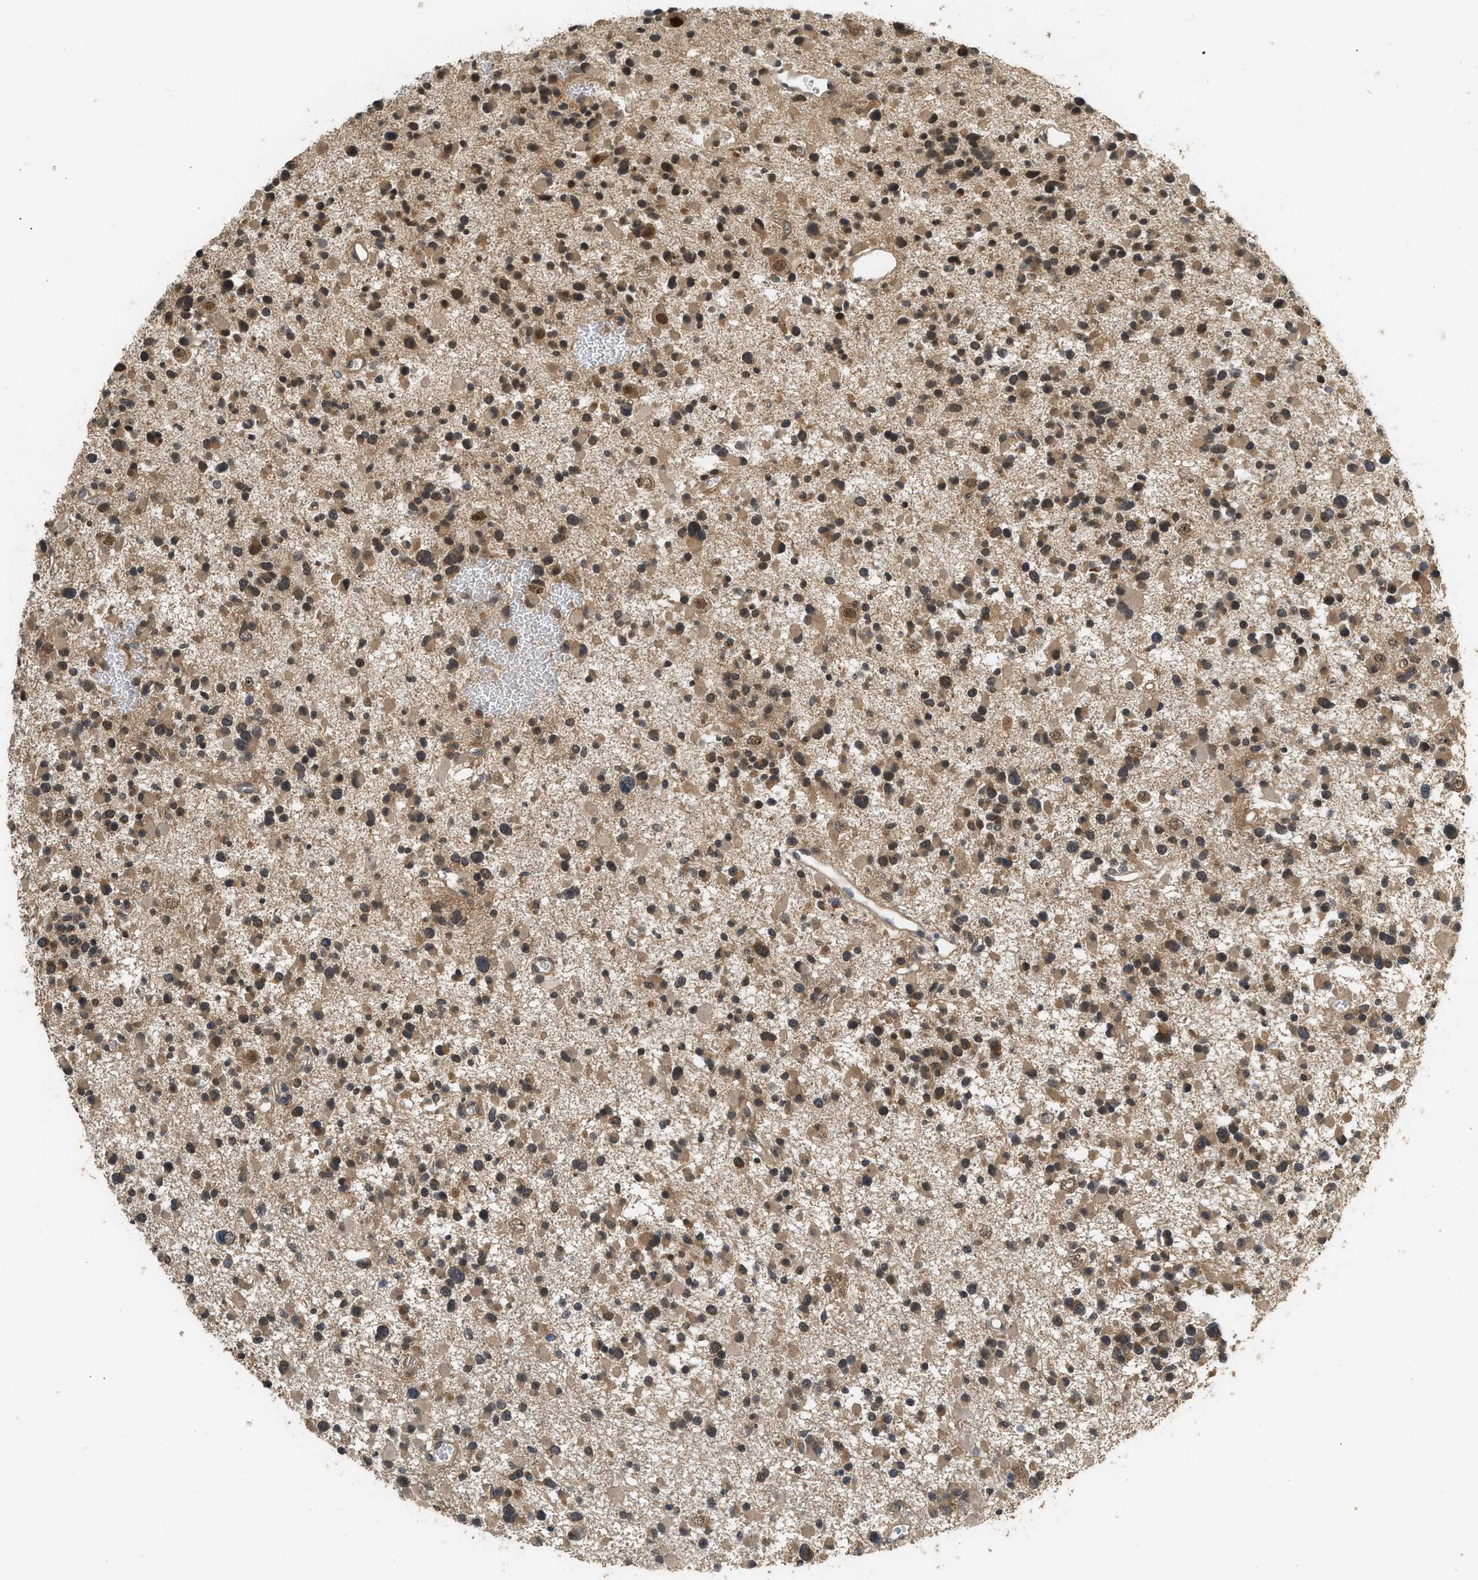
{"staining": {"intensity": "moderate", "quantity": ">75%", "location": "cytoplasmic/membranous,nuclear"}, "tissue": "glioma", "cell_type": "Tumor cells", "image_type": "cancer", "snomed": [{"axis": "morphology", "description": "Glioma, malignant, Low grade"}, {"axis": "topography", "description": "Brain"}], "caption": "A brown stain highlights moderate cytoplasmic/membranous and nuclear staining of a protein in glioma tumor cells. The protein of interest is shown in brown color, while the nuclei are stained blue.", "gene": "GET1", "patient": {"sex": "female", "age": 22}}